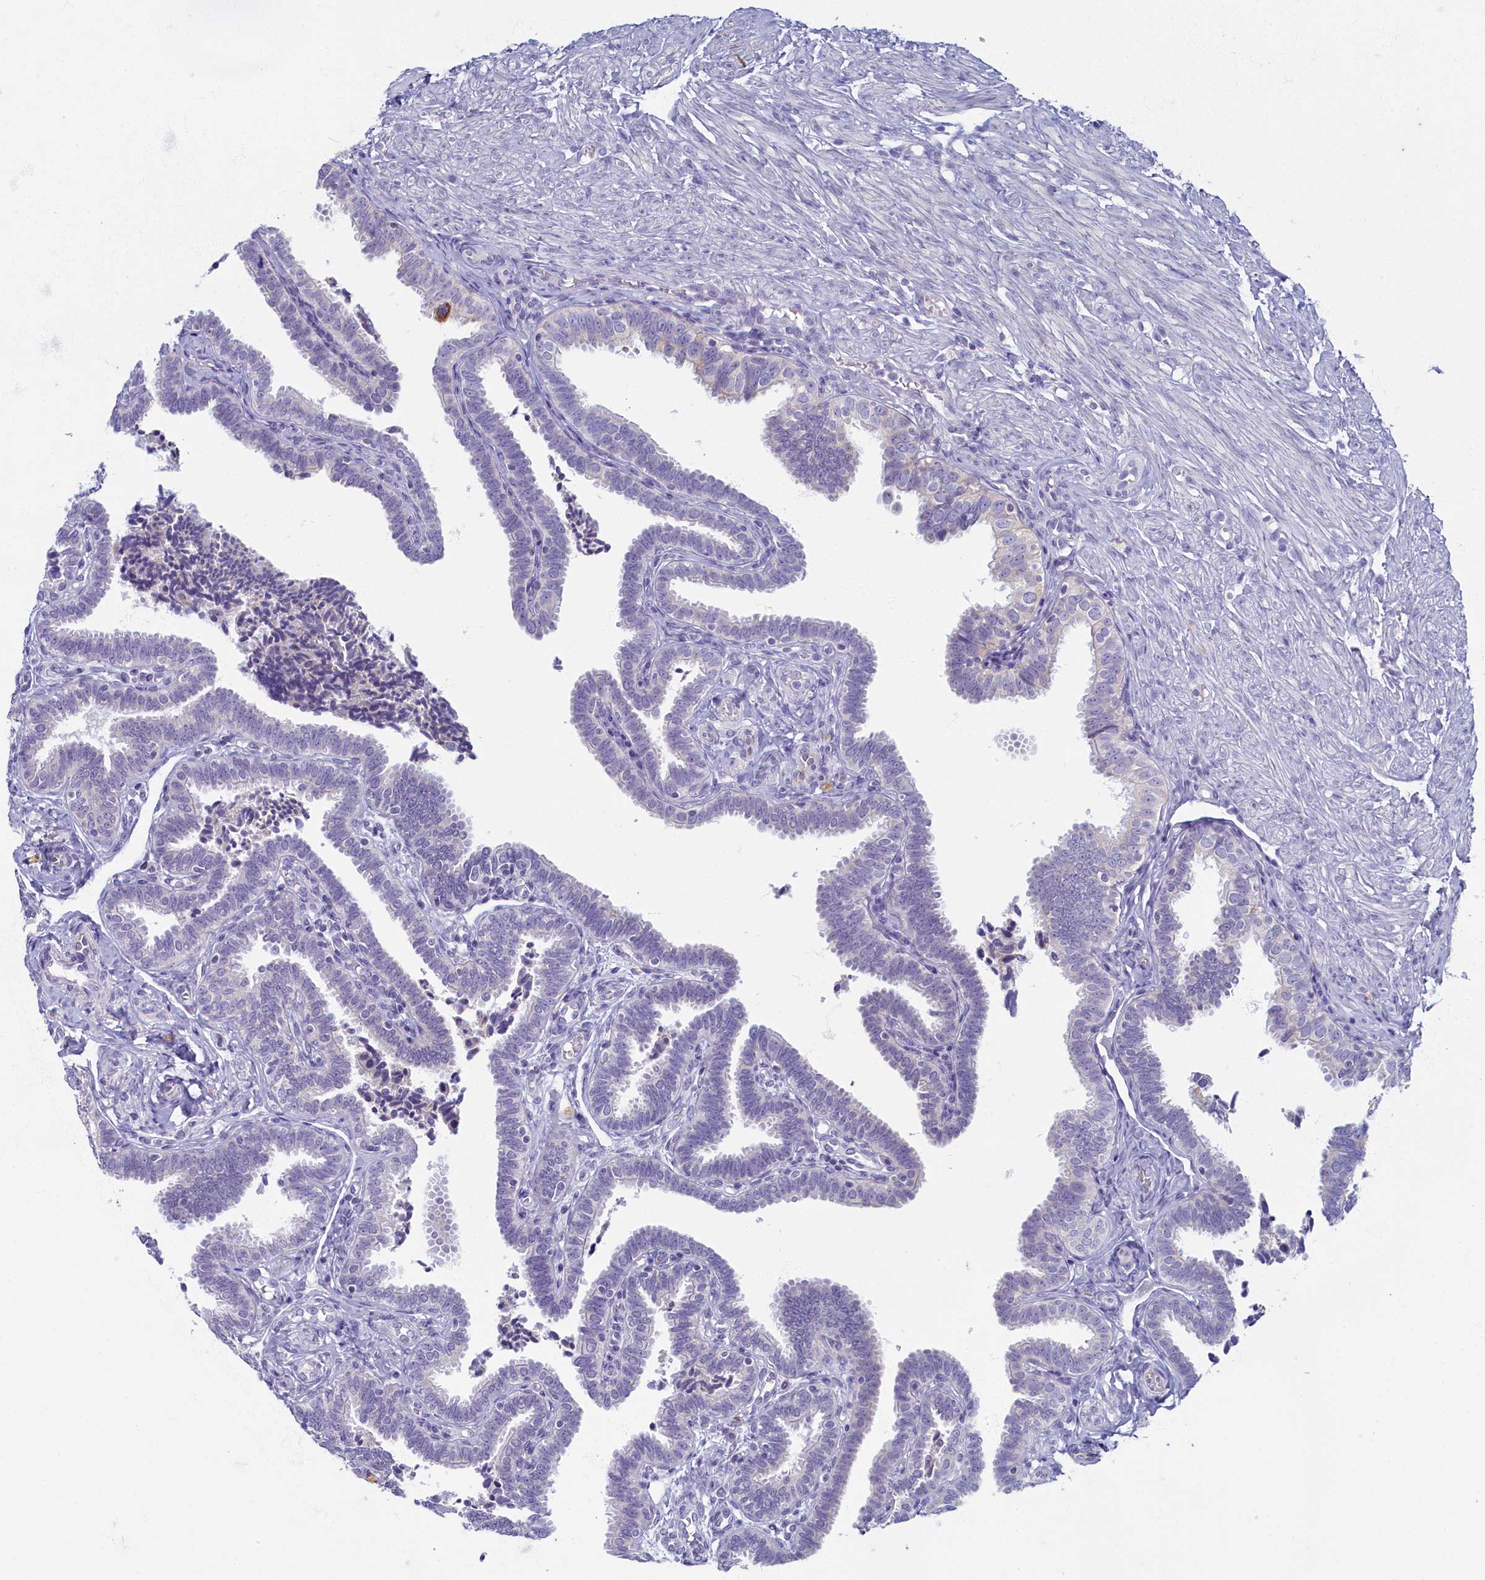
{"staining": {"intensity": "negative", "quantity": "none", "location": "none"}, "tissue": "fallopian tube", "cell_type": "Glandular cells", "image_type": "normal", "snomed": [{"axis": "morphology", "description": "Normal tissue, NOS"}, {"axis": "topography", "description": "Fallopian tube"}], "caption": "This is an immunohistochemistry photomicrograph of unremarkable fallopian tube. There is no staining in glandular cells.", "gene": "OCIAD2", "patient": {"sex": "female", "age": 39}}